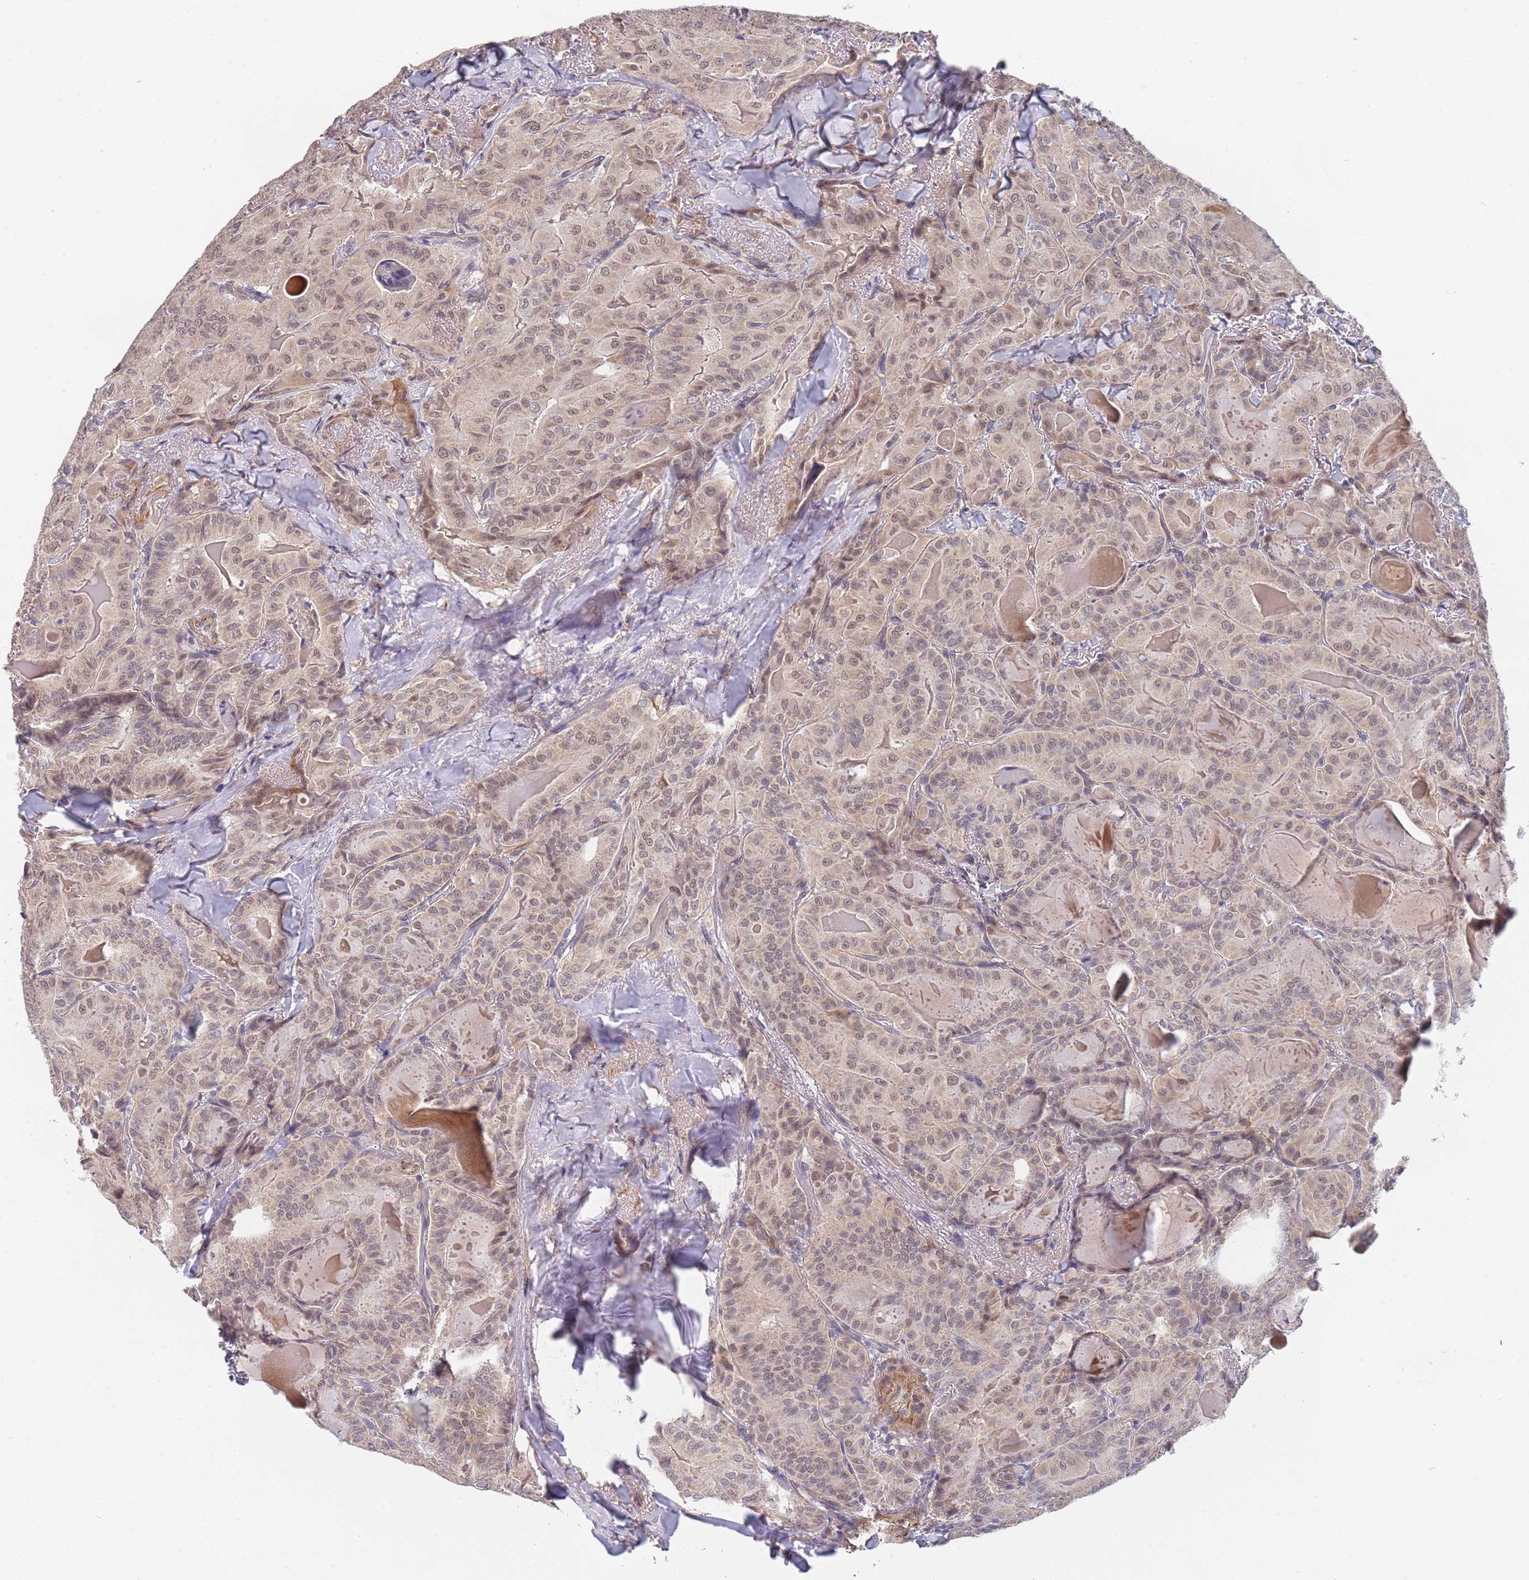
{"staining": {"intensity": "weak", "quantity": "25%-75%", "location": "nuclear"}, "tissue": "thyroid cancer", "cell_type": "Tumor cells", "image_type": "cancer", "snomed": [{"axis": "morphology", "description": "Papillary adenocarcinoma, NOS"}, {"axis": "topography", "description": "Thyroid gland"}], "caption": "Immunohistochemistry (IHC) image of papillary adenocarcinoma (thyroid) stained for a protein (brown), which shows low levels of weak nuclear staining in approximately 25%-75% of tumor cells.", "gene": "B4GALT4", "patient": {"sex": "female", "age": 68}}